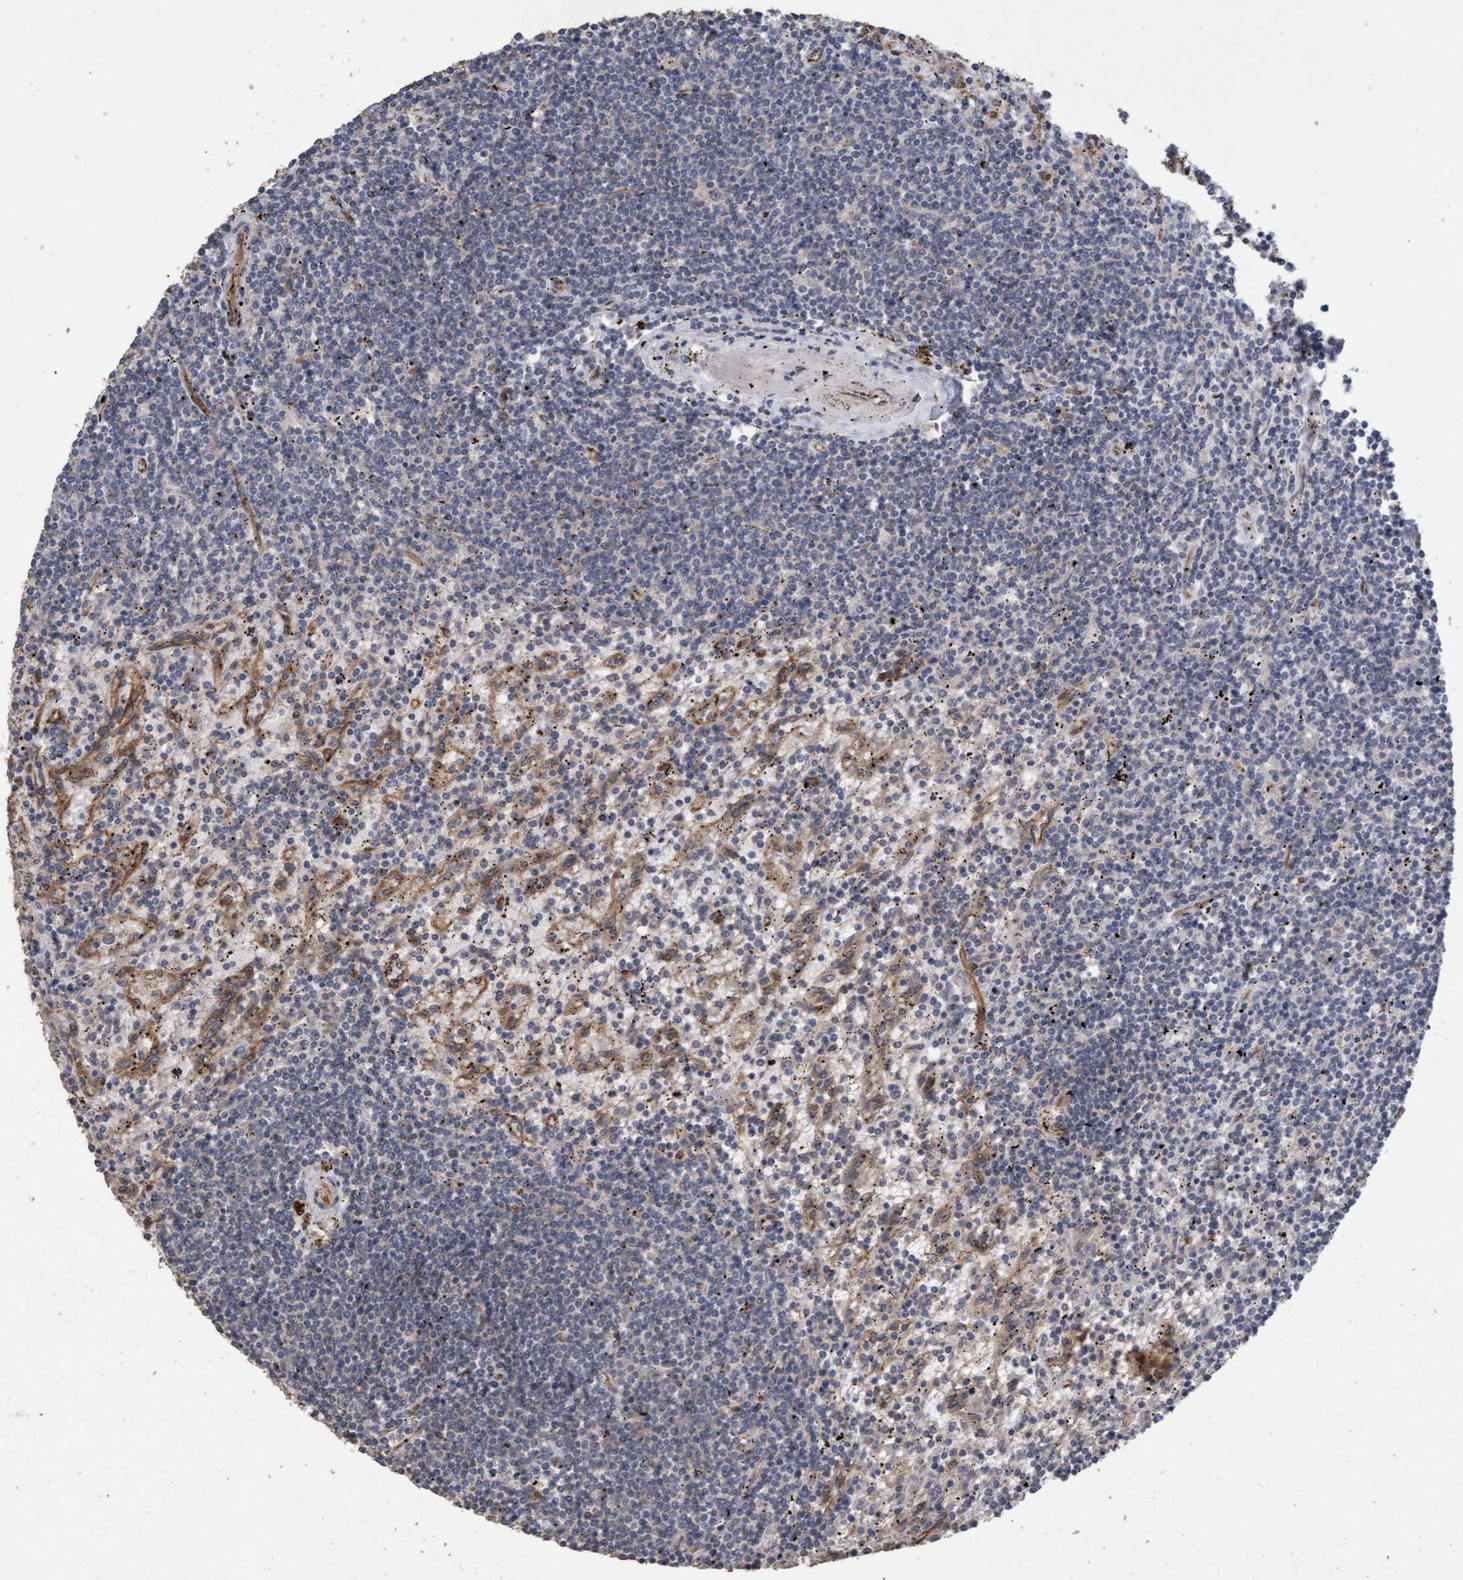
{"staining": {"intensity": "negative", "quantity": "none", "location": "none"}, "tissue": "lymphoma", "cell_type": "Tumor cells", "image_type": "cancer", "snomed": [{"axis": "morphology", "description": "Malignant lymphoma, non-Hodgkin's type, Low grade"}, {"axis": "topography", "description": "Spleen"}], "caption": "This is a photomicrograph of IHC staining of low-grade malignant lymphoma, non-Hodgkin's type, which shows no expression in tumor cells. The staining is performed using DAB (3,3'-diaminobenzidine) brown chromogen with nuclei counter-stained in using hematoxylin.", "gene": "CDC42EP4", "patient": {"sex": "male", "age": 76}}